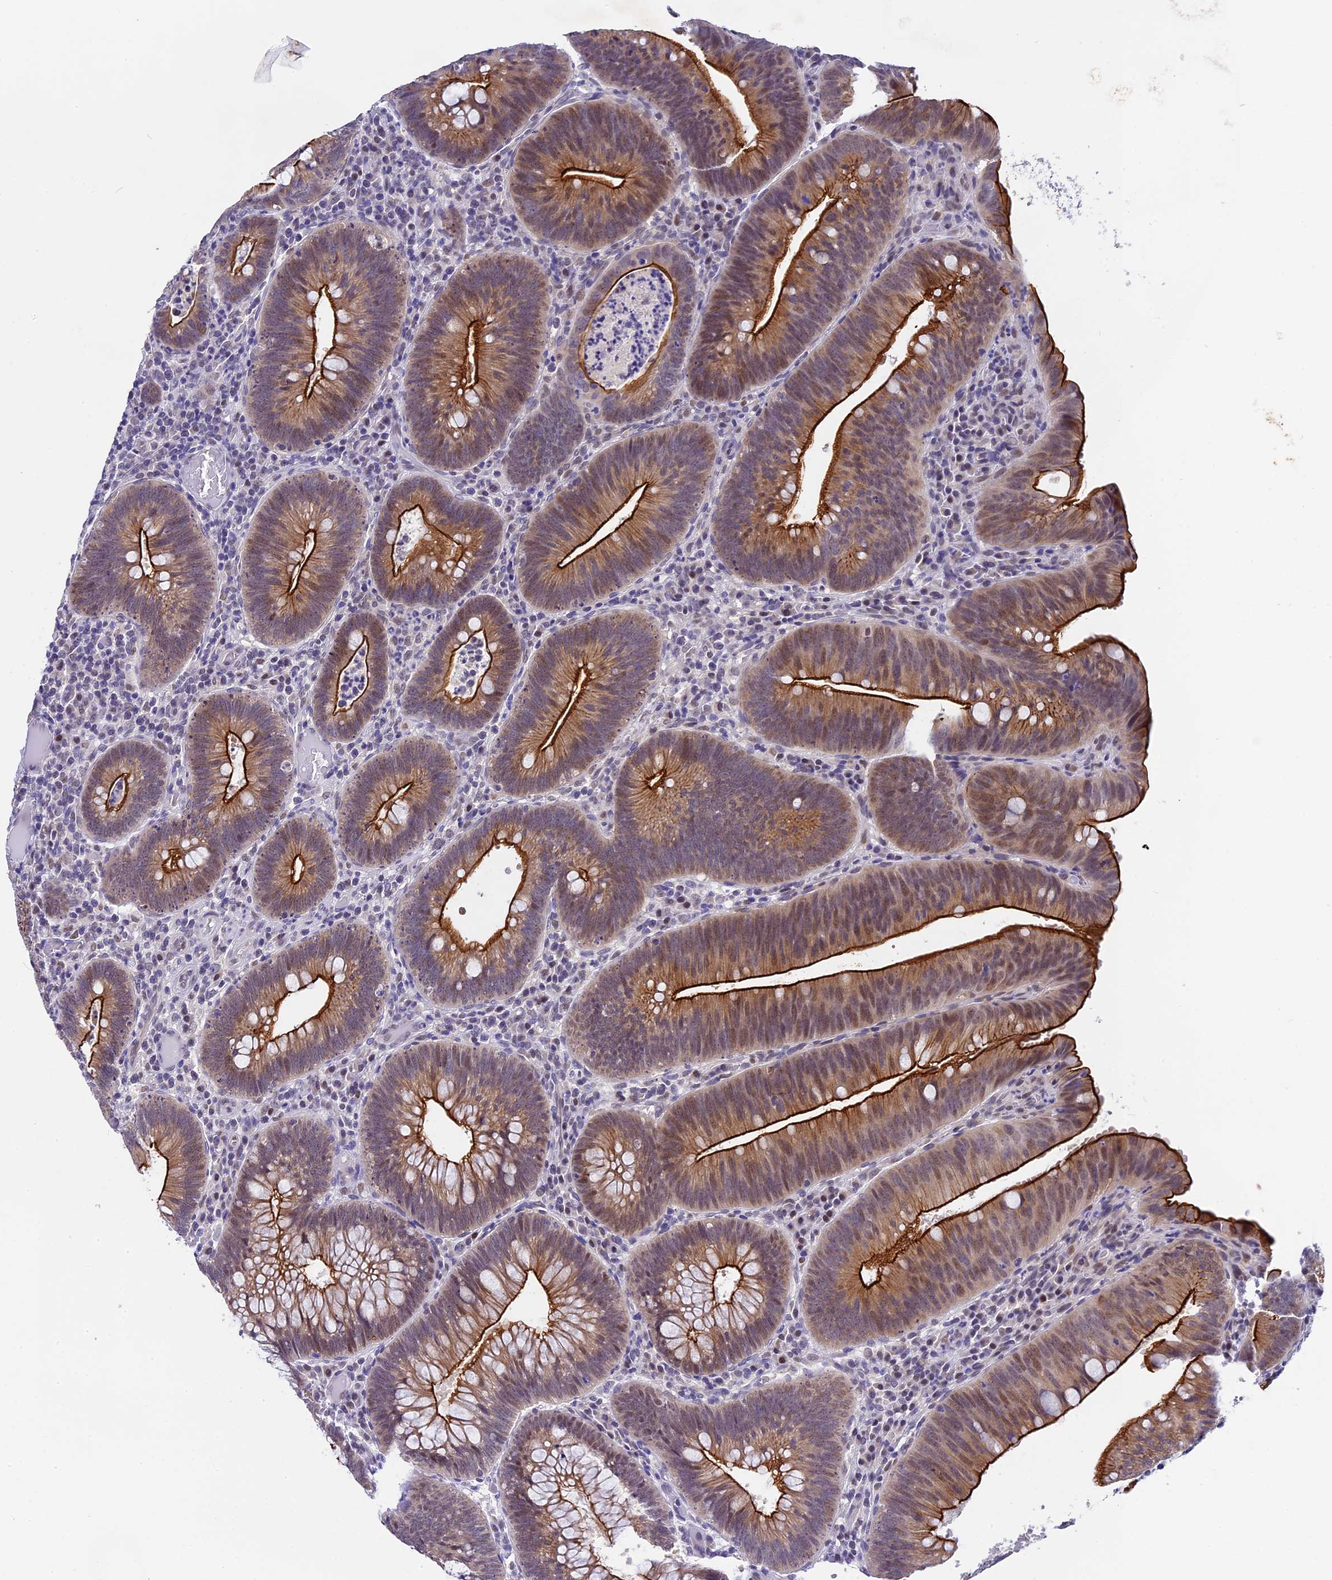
{"staining": {"intensity": "strong", "quantity": "25%-75%", "location": "cytoplasmic/membranous,nuclear"}, "tissue": "colorectal cancer", "cell_type": "Tumor cells", "image_type": "cancer", "snomed": [{"axis": "morphology", "description": "Adenocarcinoma, NOS"}, {"axis": "topography", "description": "Rectum"}], "caption": "Immunohistochemical staining of colorectal cancer (adenocarcinoma) shows high levels of strong cytoplasmic/membranous and nuclear positivity in about 25%-75% of tumor cells.", "gene": "OSGEP", "patient": {"sex": "female", "age": 75}}